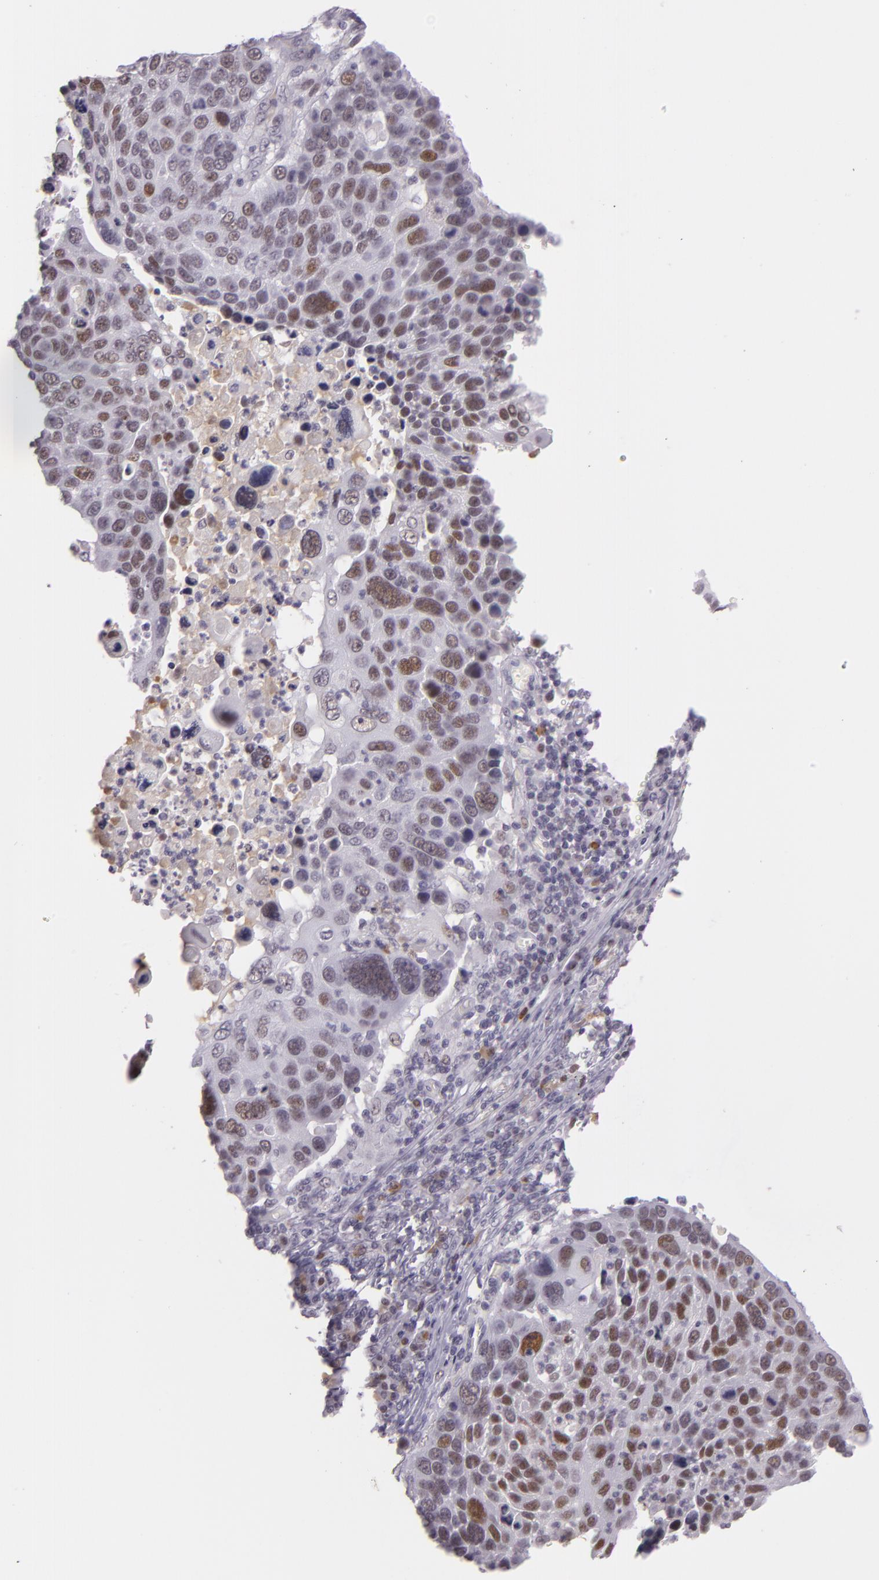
{"staining": {"intensity": "weak", "quantity": "<25%", "location": "nuclear"}, "tissue": "lung cancer", "cell_type": "Tumor cells", "image_type": "cancer", "snomed": [{"axis": "morphology", "description": "Squamous cell carcinoma, NOS"}, {"axis": "topography", "description": "Lung"}], "caption": "The photomicrograph reveals no staining of tumor cells in lung cancer.", "gene": "CHEK2", "patient": {"sex": "male", "age": 68}}